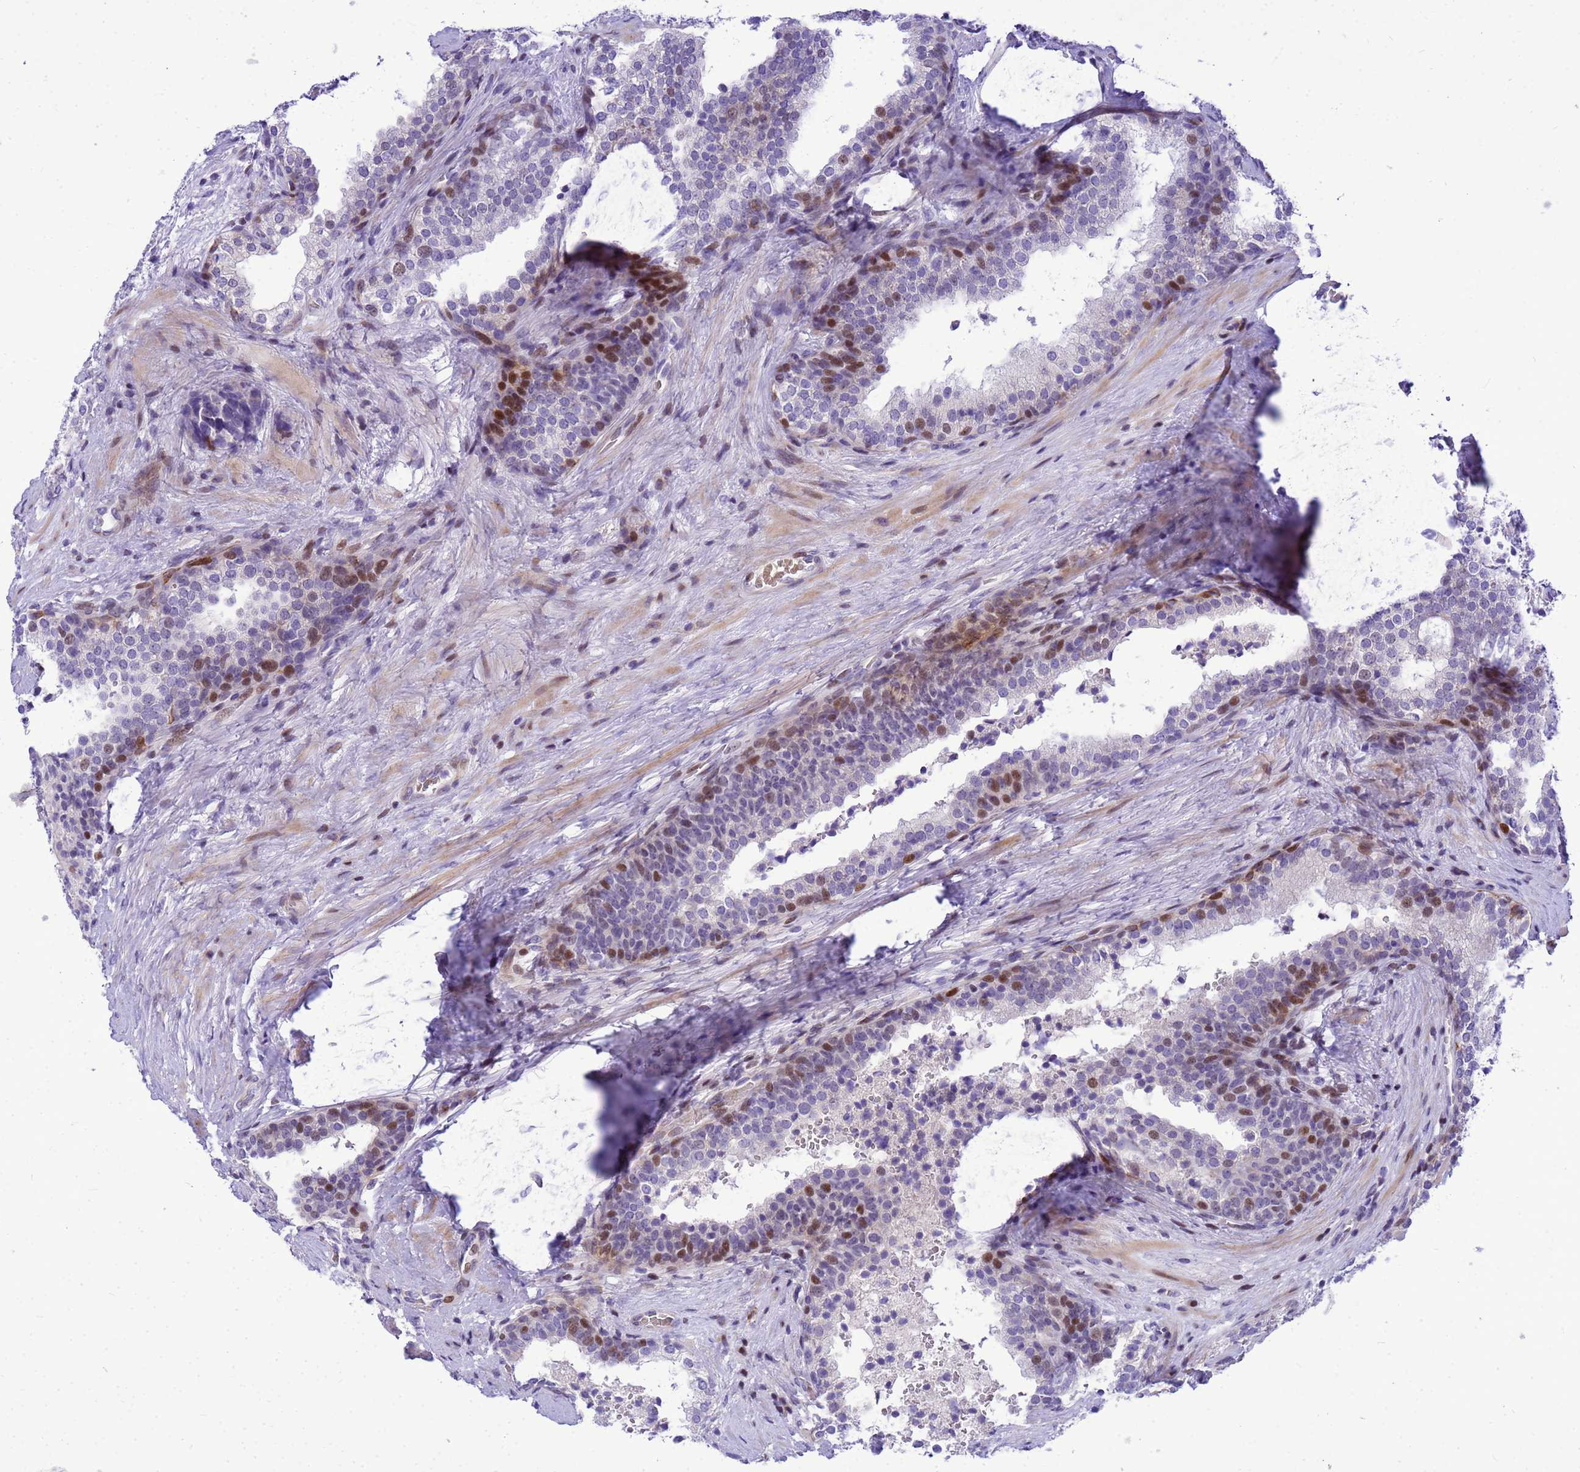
{"staining": {"intensity": "moderate", "quantity": "<25%", "location": "nuclear"}, "tissue": "prostate cancer", "cell_type": "Tumor cells", "image_type": "cancer", "snomed": [{"axis": "morphology", "description": "Adenocarcinoma, High grade"}, {"axis": "topography", "description": "Prostate"}], "caption": "Immunohistochemical staining of human prostate cancer exhibits low levels of moderate nuclear protein positivity in approximately <25% of tumor cells. (Brightfield microscopy of DAB IHC at high magnification).", "gene": "ADAMTS7", "patient": {"sex": "male", "age": 56}}